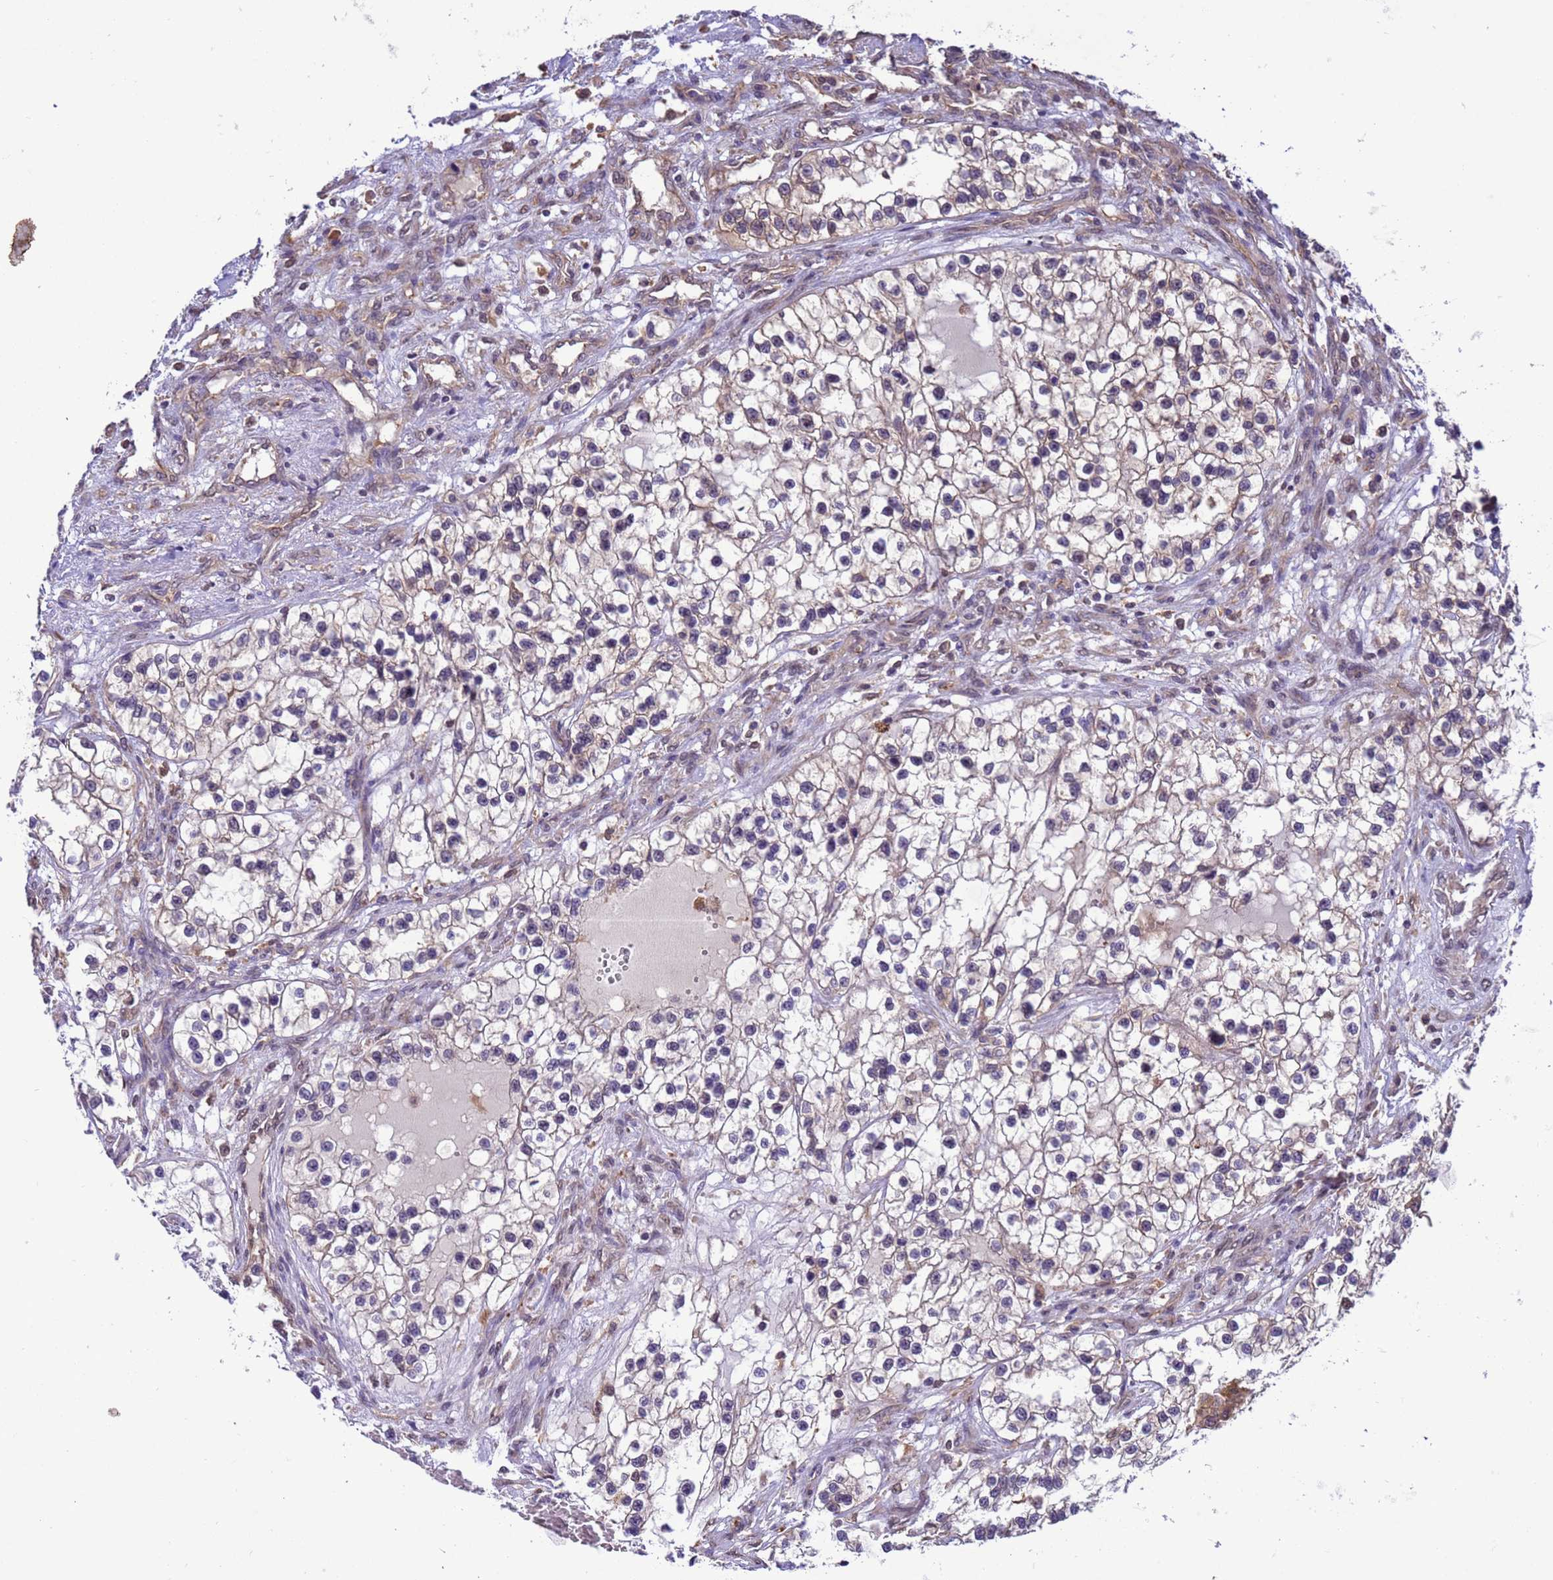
{"staining": {"intensity": "weak", "quantity": "<25%", "location": "cytoplasmic/membranous"}, "tissue": "renal cancer", "cell_type": "Tumor cells", "image_type": "cancer", "snomed": [{"axis": "morphology", "description": "Adenocarcinoma, NOS"}, {"axis": "topography", "description": "Kidney"}], "caption": "Tumor cells are negative for brown protein staining in renal cancer. (DAB (3,3'-diaminobenzidine) immunohistochemistry (IHC) visualized using brightfield microscopy, high magnification).", "gene": "ZFP69B", "patient": {"sex": "female", "age": 57}}